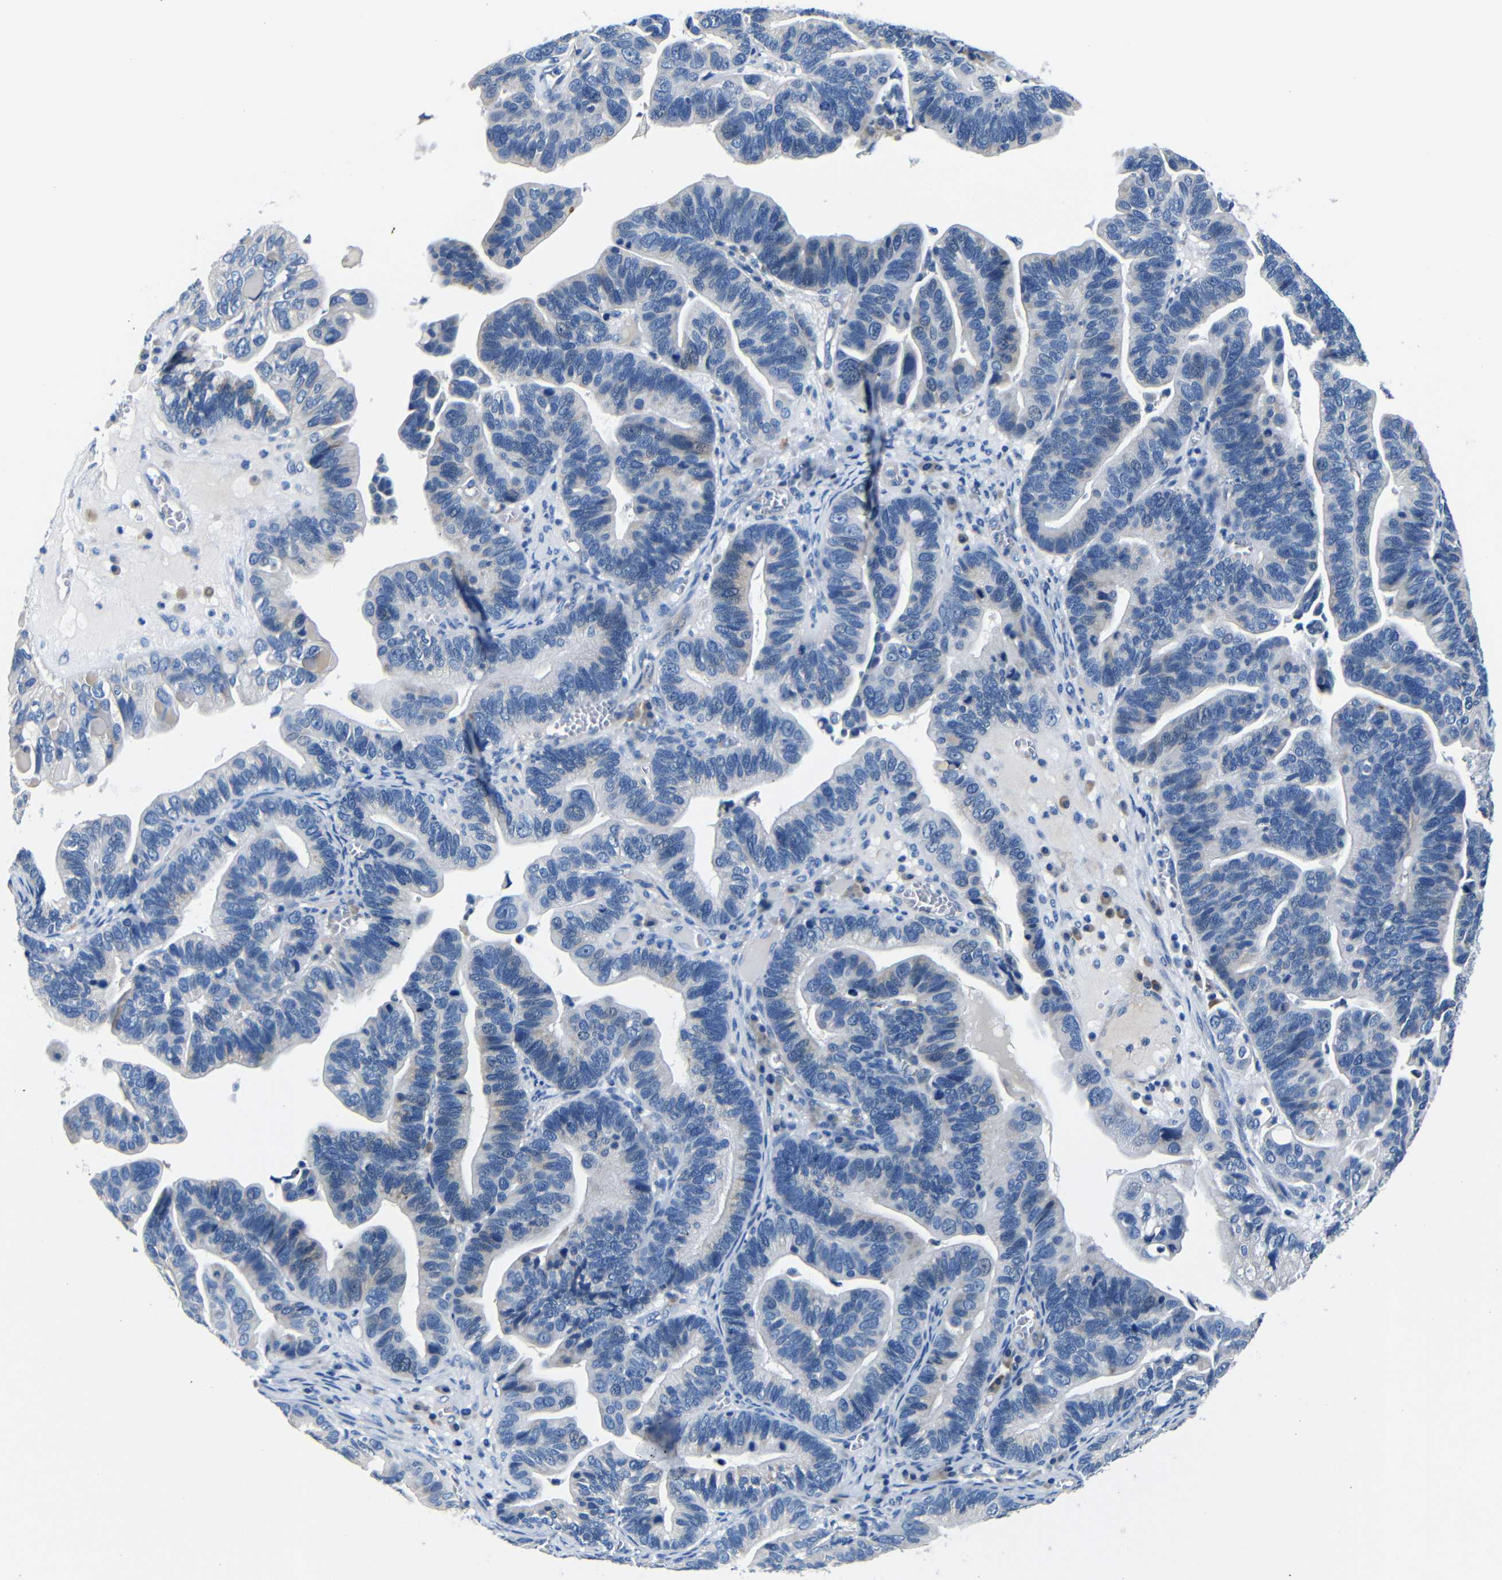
{"staining": {"intensity": "weak", "quantity": "<25%", "location": "cytoplasmic/membranous"}, "tissue": "ovarian cancer", "cell_type": "Tumor cells", "image_type": "cancer", "snomed": [{"axis": "morphology", "description": "Cystadenocarcinoma, serous, NOS"}, {"axis": "topography", "description": "Ovary"}], "caption": "Immunohistochemistry of ovarian cancer (serous cystadenocarcinoma) exhibits no staining in tumor cells. (DAB immunohistochemistry (IHC), high magnification).", "gene": "TNFAIP1", "patient": {"sex": "female", "age": 56}}